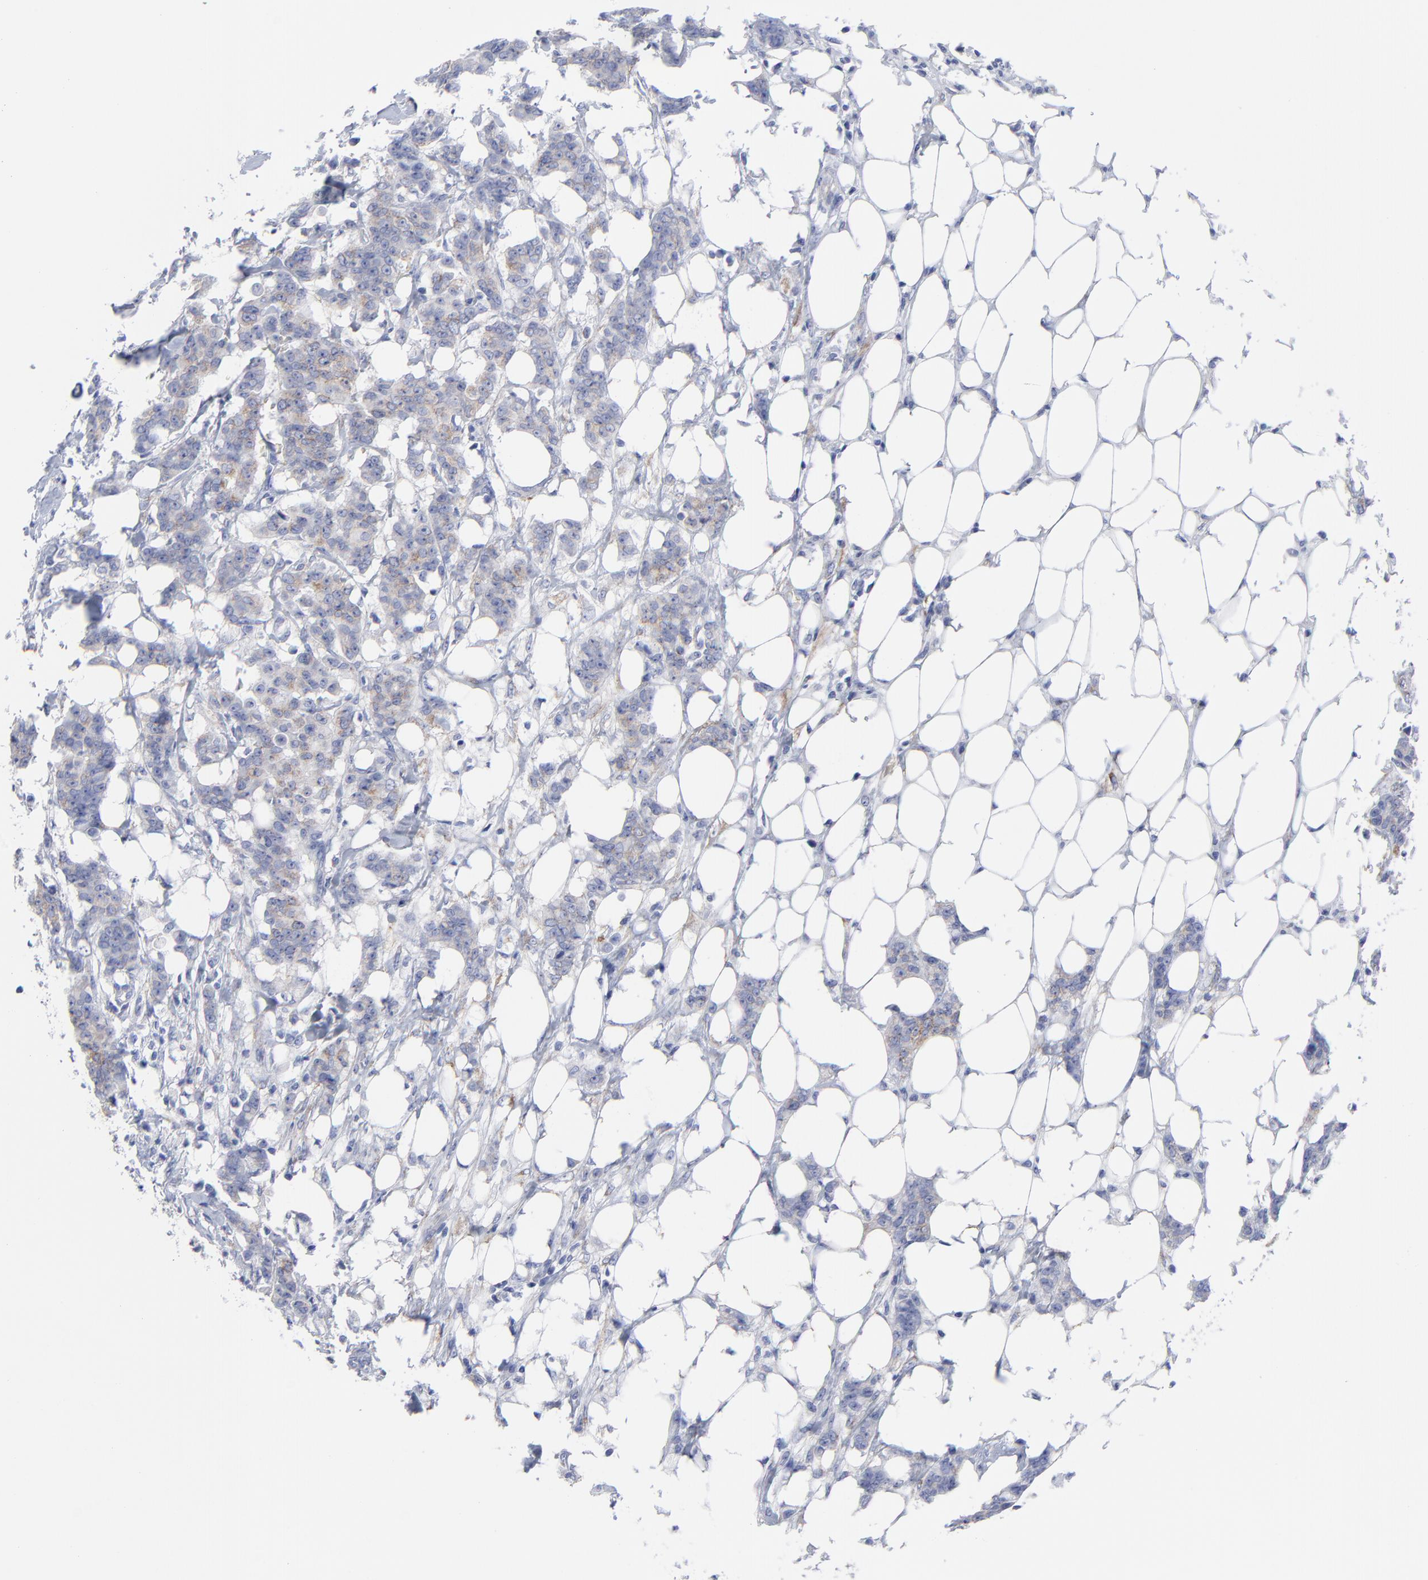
{"staining": {"intensity": "weak", "quantity": ">75%", "location": "cytoplasmic/membranous"}, "tissue": "breast cancer", "cell_type": "Tumor cells", "image_type": "cancer", "snomed": [{"axis": "morphology", "description": "Duct carcinoma"}, {"axis": "topography", "description": "Breast"}], "caption": "Breast invasive ductal carcinoma stained with a protein marker demonstrates weak staining in tumor cells.", "gene": "CNTN3", "patient": {"sex": "female", "age": 40}}